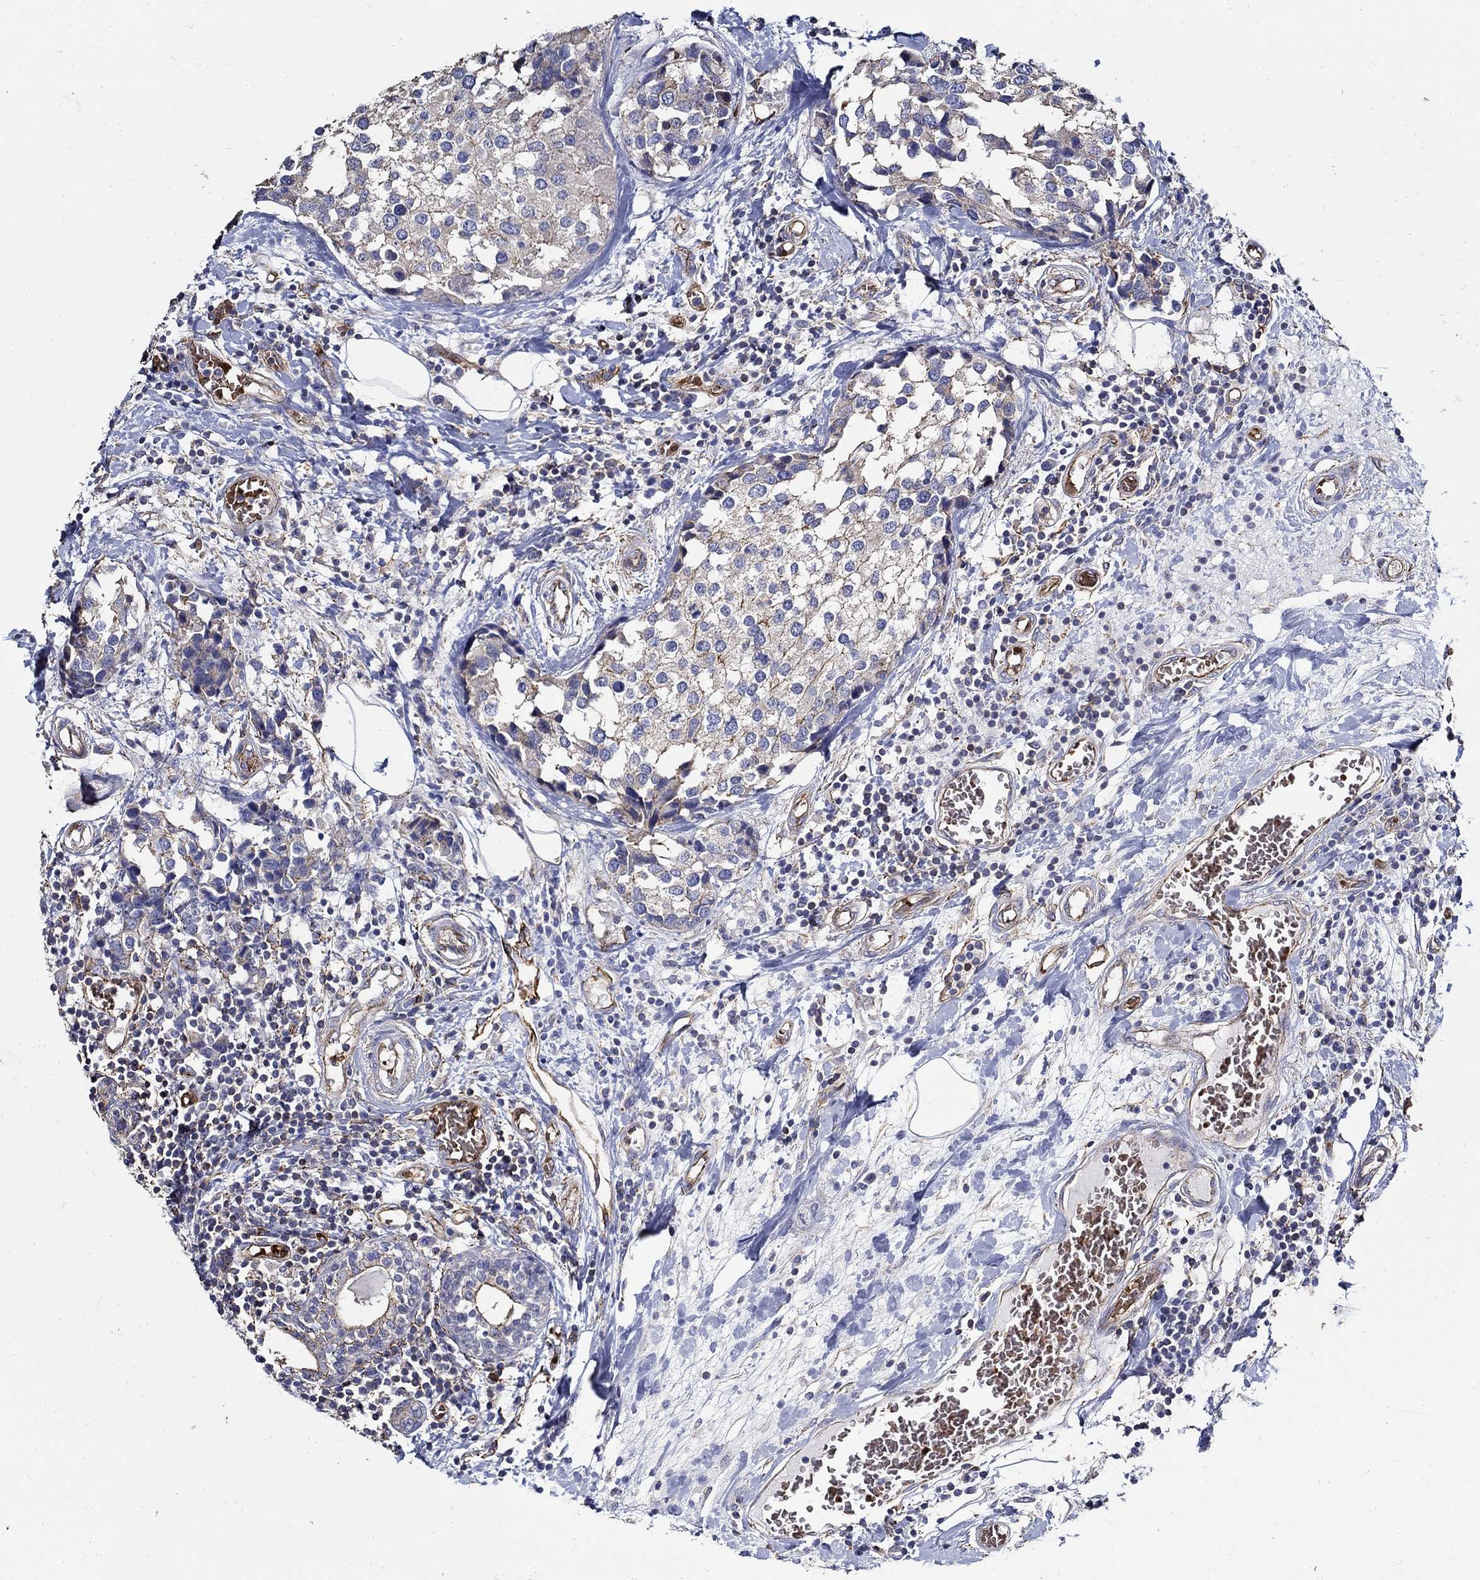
{"staining": {"intensity": "moderate", "quantity": "<25%", "location": "cytoplasmic/membranous"}, "tissue": "breast cancer", "cell_type": "Tumor cells", "image_type": "cancer", "snomed": [{"axis": "morphology", "description": "Lobular carcinoma"}, {"axis": "topography", "description": "Breast"}], "caption": "Human breast lobular carcinoma stained with a protein marker shows moderate staining in tumor cells.", "gene": "APBB3", "patient": {"sex": "female", "age": 59}}